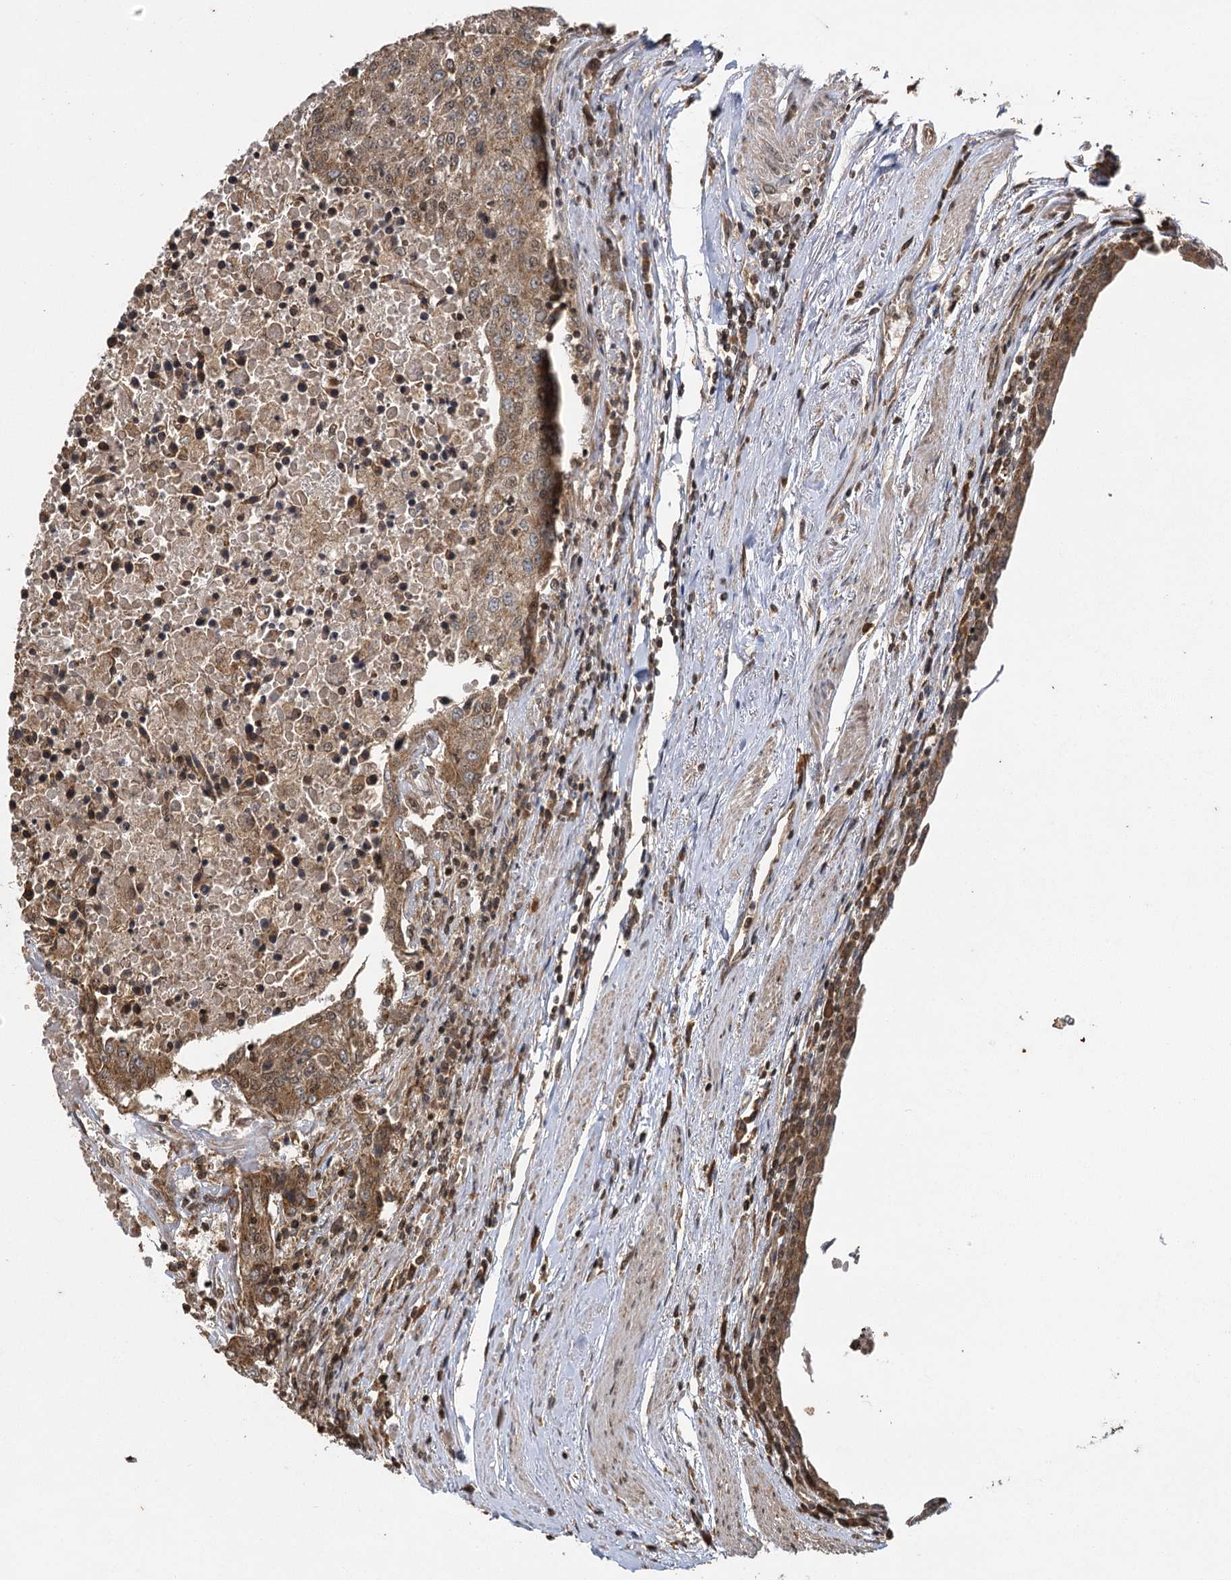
{"staining": {"intensity": "weak", "quantity": ">75%", "location": "cytoplasmic/membranous,nuclear"}, "tissue": "urothelial cancer", "cell_type": "Tumor cells", "image_type": "cancer", "snomed": [{"axis": "morphology", "description": "Urothelial carcinoma, High grade"}, {"axis": "topography", "description": "Urinary bladder"}], "caption": "Approximately >75% of tumor cells in urothelial carcinoma (high-grade) demonstrate weak cytoplasmic/membranous and nuclear protein expression as visualized by brown immunohistochemical staining.", "gene": "IL11RA", "patient": {"sex": "female", "age": 85}}